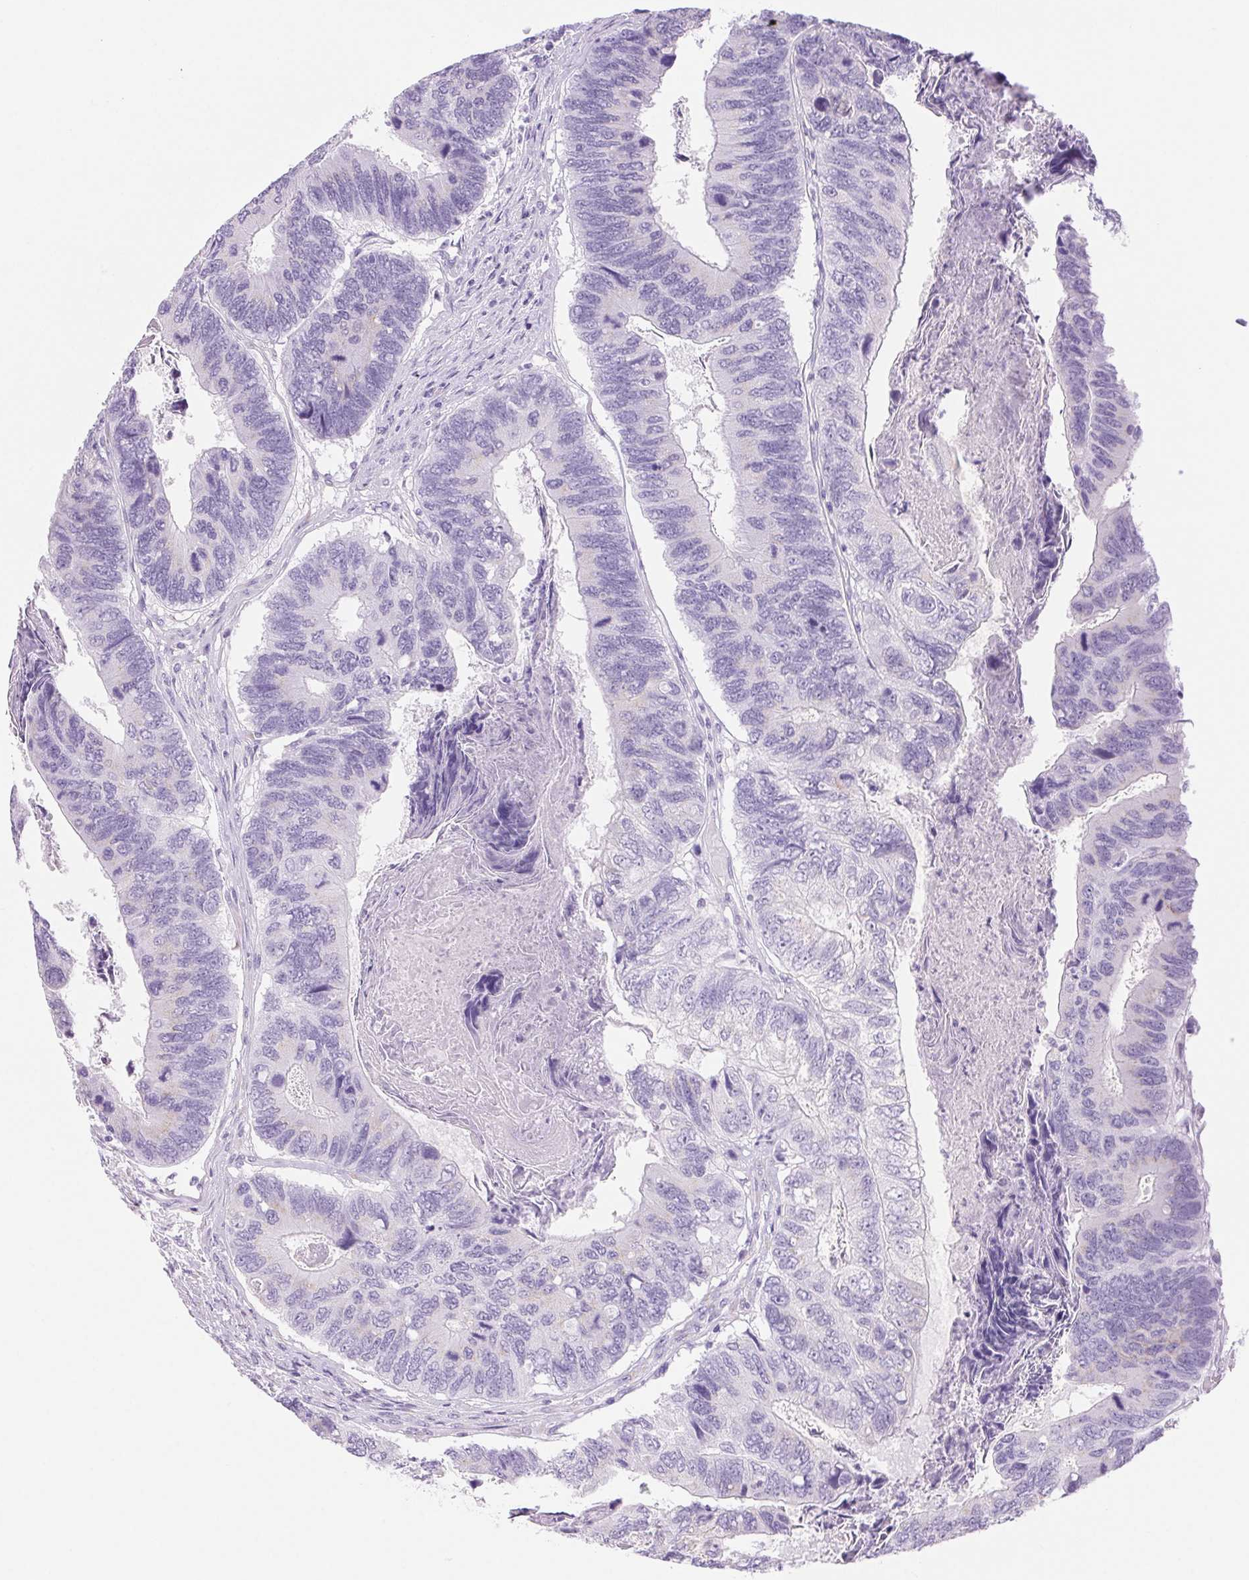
{"staining": {"intensity": "negative", "quantity": "none", "location": "none"}, "tissue": "colorectal cancer", "cell_type": "Tumor cells", "image_type": "cancer", "snomed": [{"axis": "morphology", "description": "Adenocarcinoma, NOS"}, {"axis": "topography", "description": "Colon"}], "caption": "Colorectal cancer (adenocarcinoma) was stained to show a protein in brown. There is no significant positivity in tumor cells. Brightfield microscopy of immunohistochemistry (IHC) stained with DAB (brown) and hematoxylin (blue), captured at high magnification.", "gene": "SERPINB3", "patient": {"sex": "female", "age": 67}}